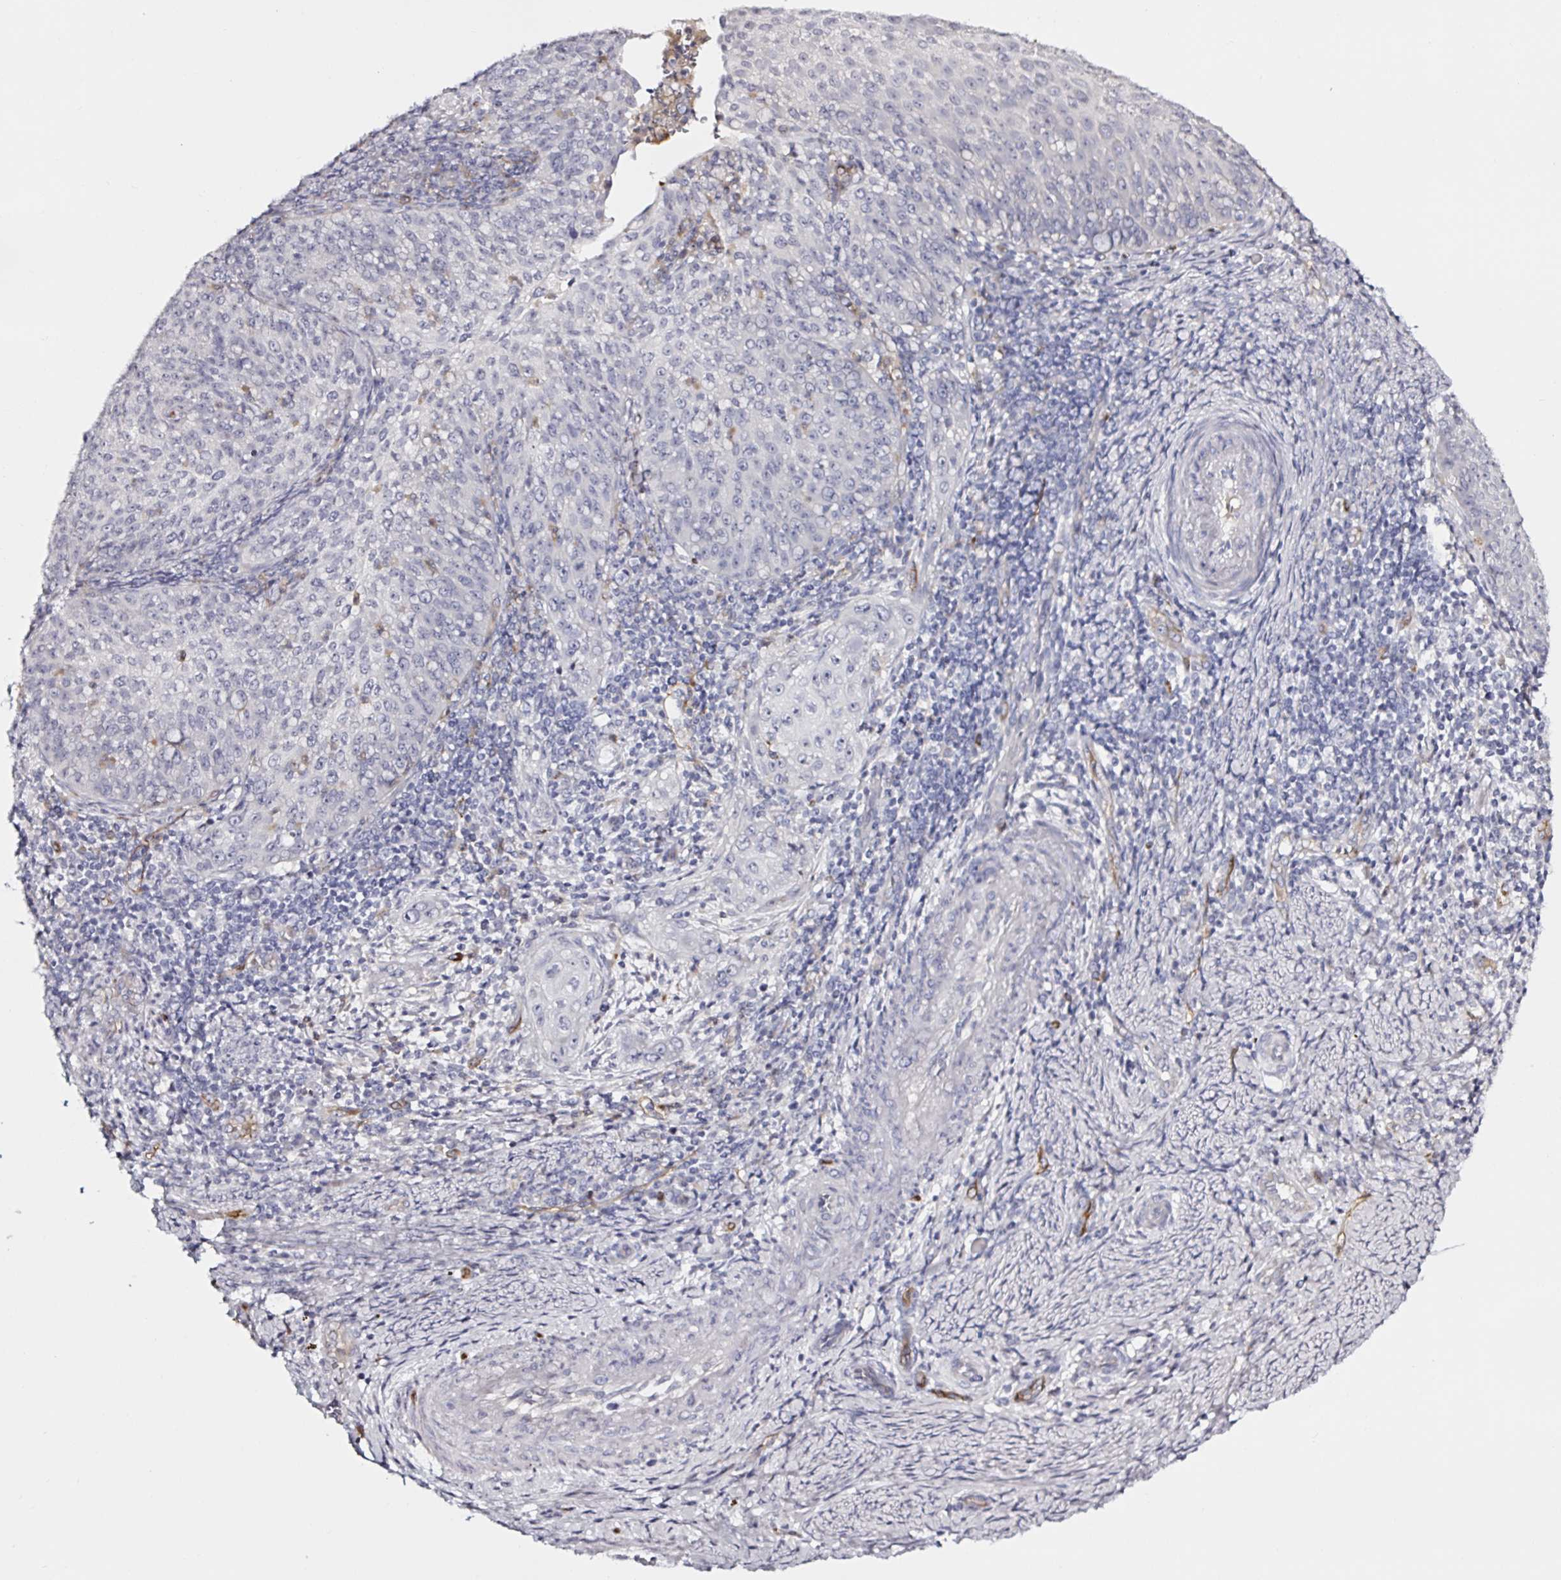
{"staining": {"intensity": "negative", "quantity": "none", "location": "none"}, "tissue": "cervical cancer", "cell_type": "Tumor cells", "image_type": "cancer", "snomed": [{"axis": "morphology", "description": "Squamous cell carcinoma, NOS"}, {"axis": "topography", "description": "Cervix"}], "caption": "Cervical cancer stained for a protein using immunohistochemistry (IHC) exhibits no expression tumor cells.", "gene": "ACSBG2", "patient": {"sex": "female", "age": 30}}